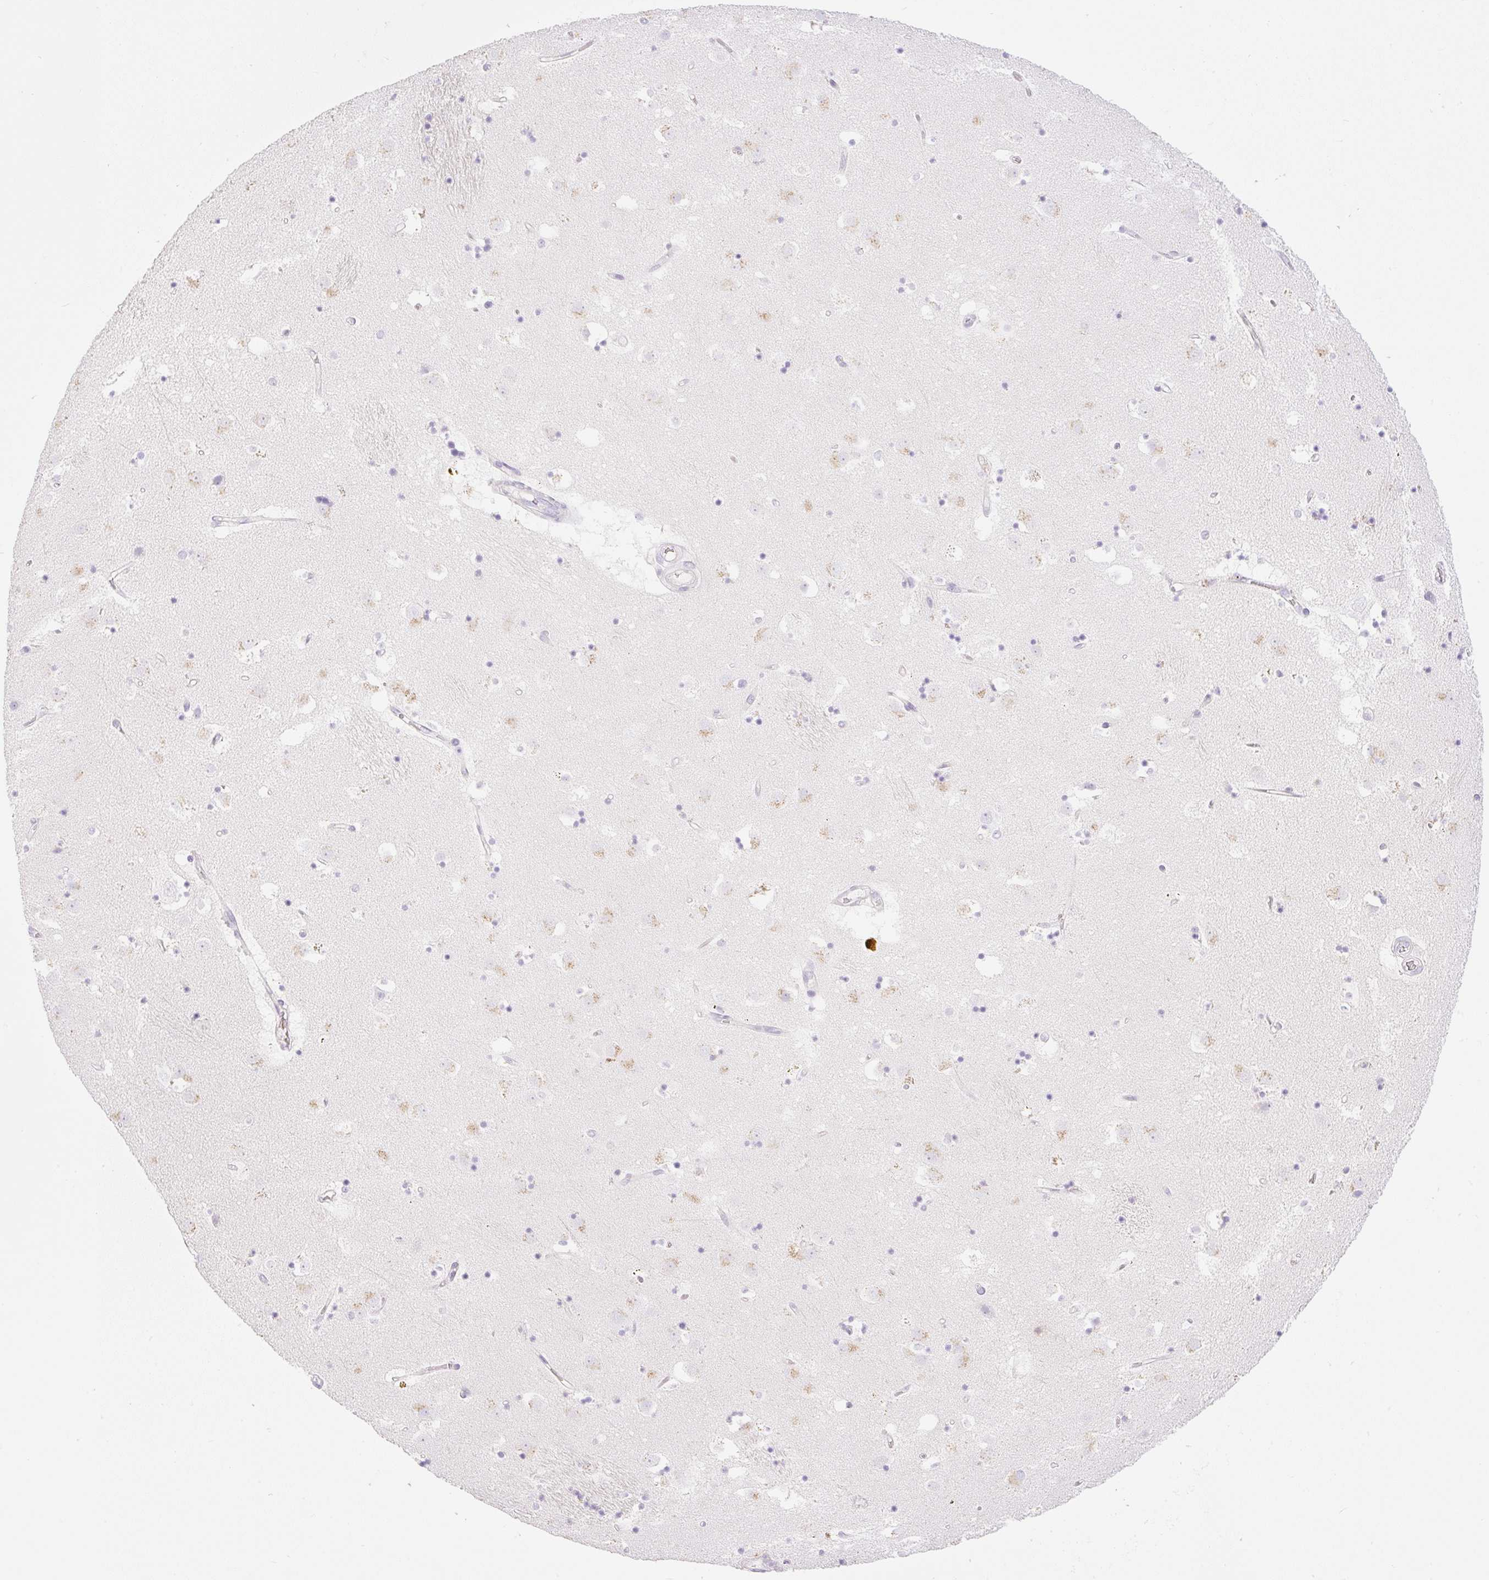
{"staining": {"intensity": "negative", "quantity": "none", "location": "none"}, "tissue": "caudate", "cell_type": "Glial cells", "image_type": "normal", "snomed": [{"axis": "morphology", "description": "Normal tissue, NOS"}, {"axis": "topography", "description": "Lateral ventricle wall"}], "caption": "The IHC image has no significant staining in glial cells of caudate. The staining is performed using DAB brown chromogen with nuclei counter-stained in using hematoxylin.", "gene": "MIA2", "patient": {"sex": "male", "age": 58}}